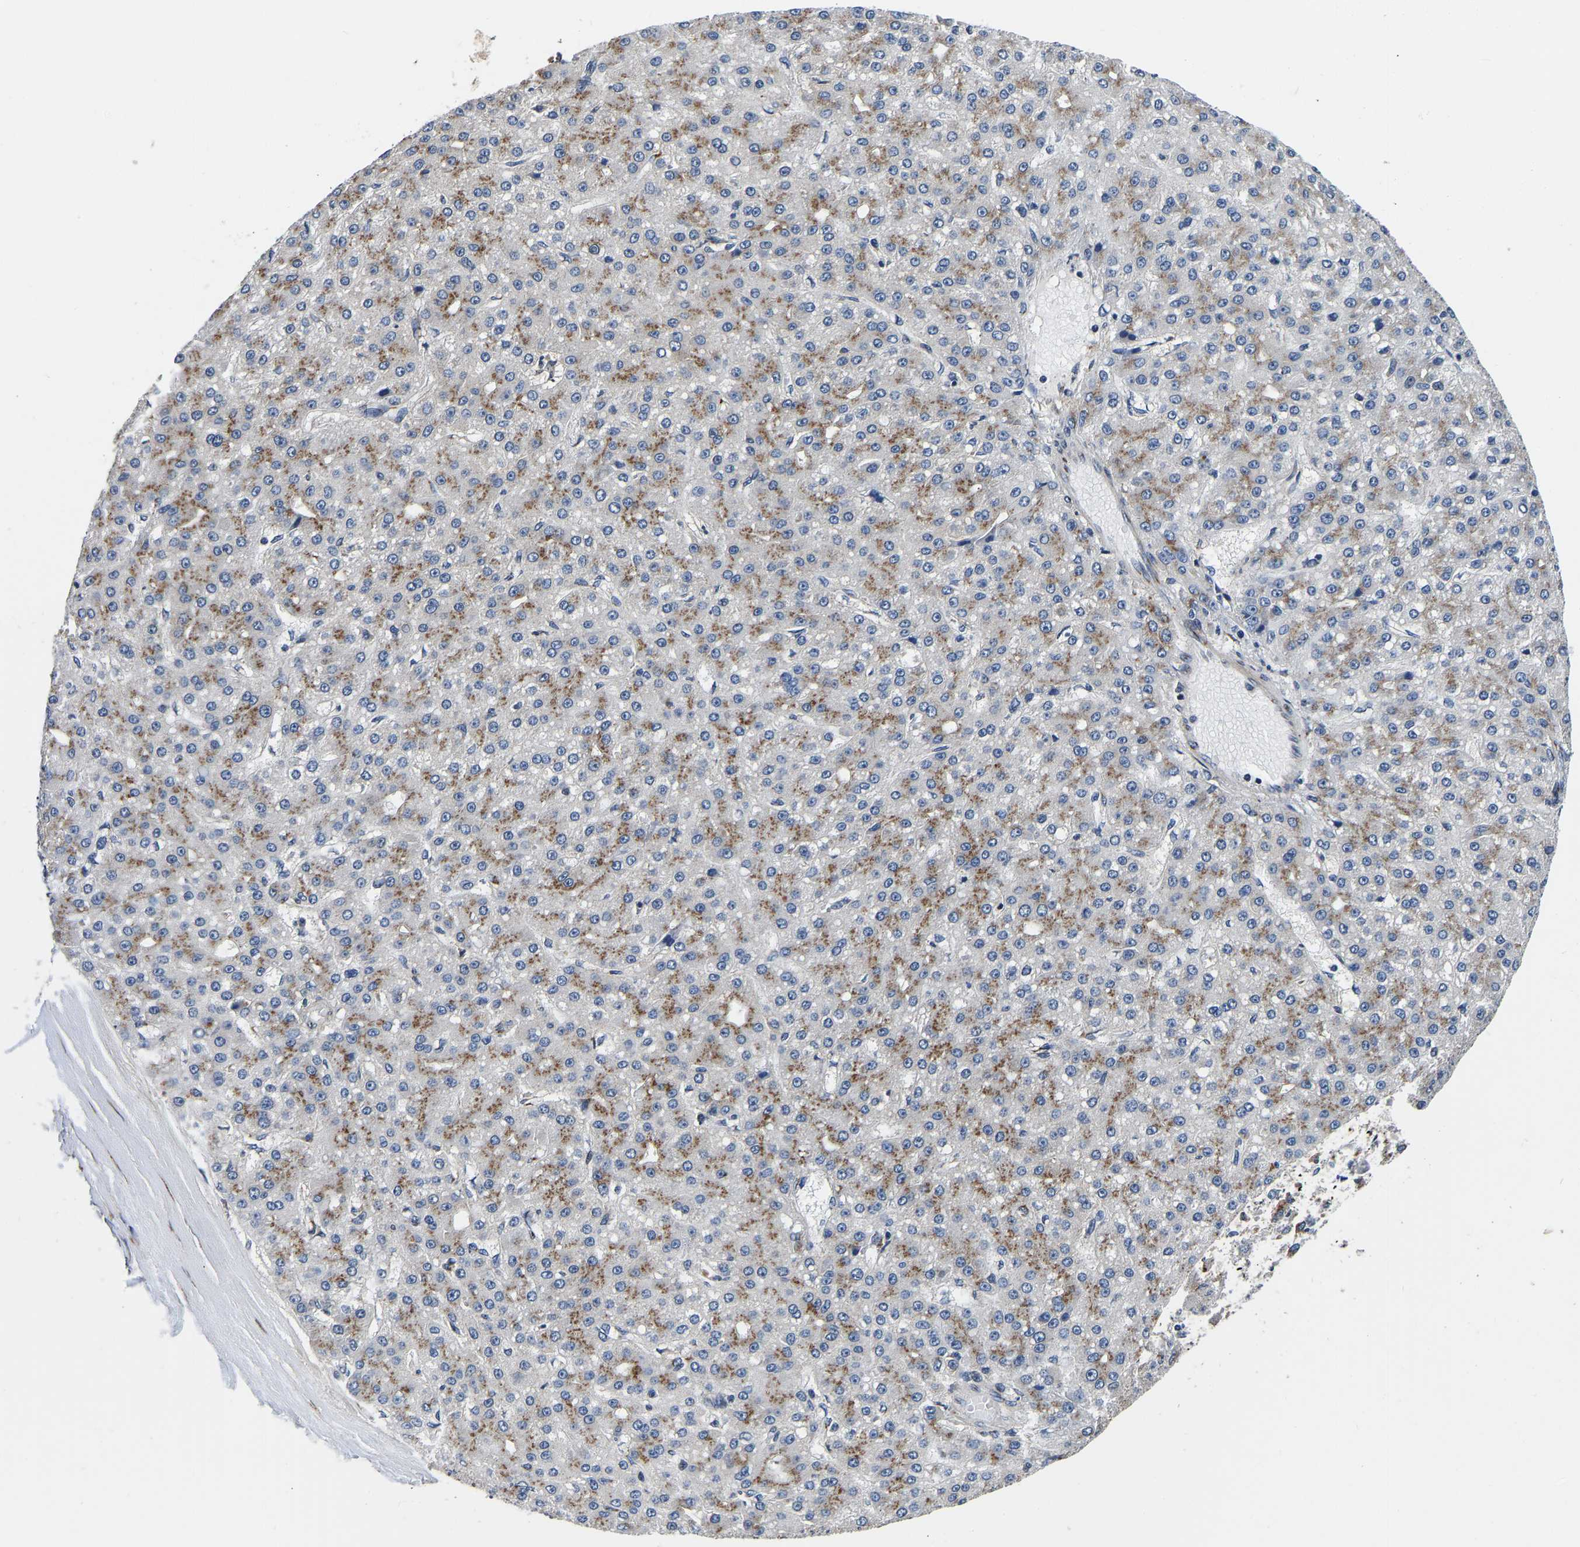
{"staining": {"intensity": "moderate", "quantity": "25%-75%", "location": "cytoplasmic/membranous"}, "tissue": "liver cancer", "cell_type": "Tumor cells", "image_type": "cancer", "snomed": [{"axis": "morphology", "description": "Carcinoma, Hepatocellular, NOS"}, {"axis": "topography", "description": "Liver"}], "caption": "DAB (3,3'-diaminobenzidine) immunohistochemical staining of human liver cancer (hepatocellular carcinoma) demonstrates moderate cytoplasmic/membranous protein staining in approximately 25%-75% of tumor cells.", "gene": "RABAC1", "patient": {"sex": "male", "age": 67}}